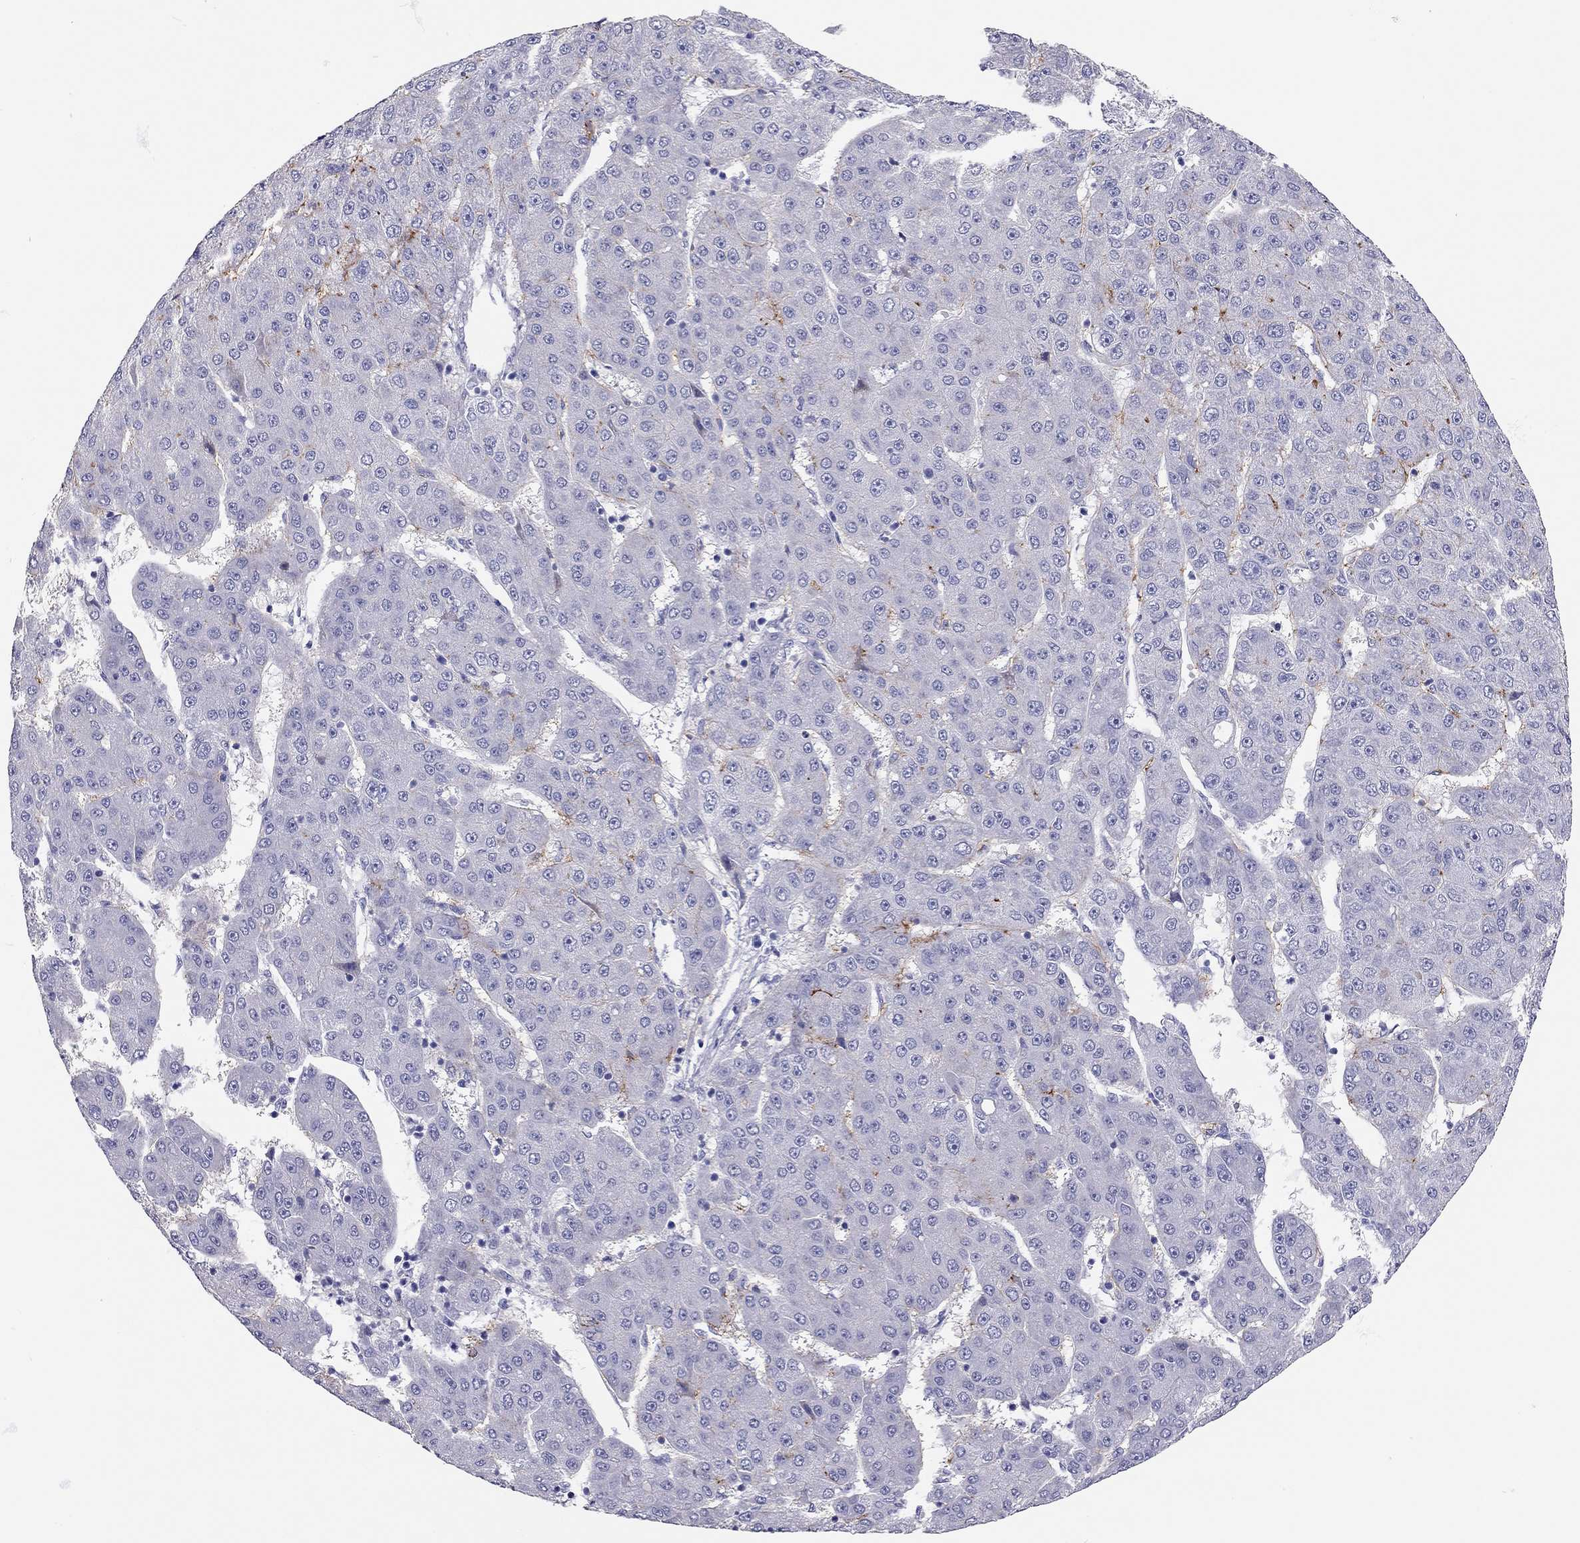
{"staining": {"intensity": "negative", "quantity": "none", "location": "none"}, "tissue": "liver cancer", "cell_type": "Tumor cells", "image_type": "cancer", "snomed": [{"axis": "morphology", "description": "Carcinoma, Hepatocellular, NOS"}, {"axis": "topography", "description": "Liver"}], "caption": "Immunohistochemical staining of hepatocellular carcinoma (liver) reveals no significant positivity in tumor cells.", "gene": "SCARB1", "patient": {"sex": "male", "age": 67}}